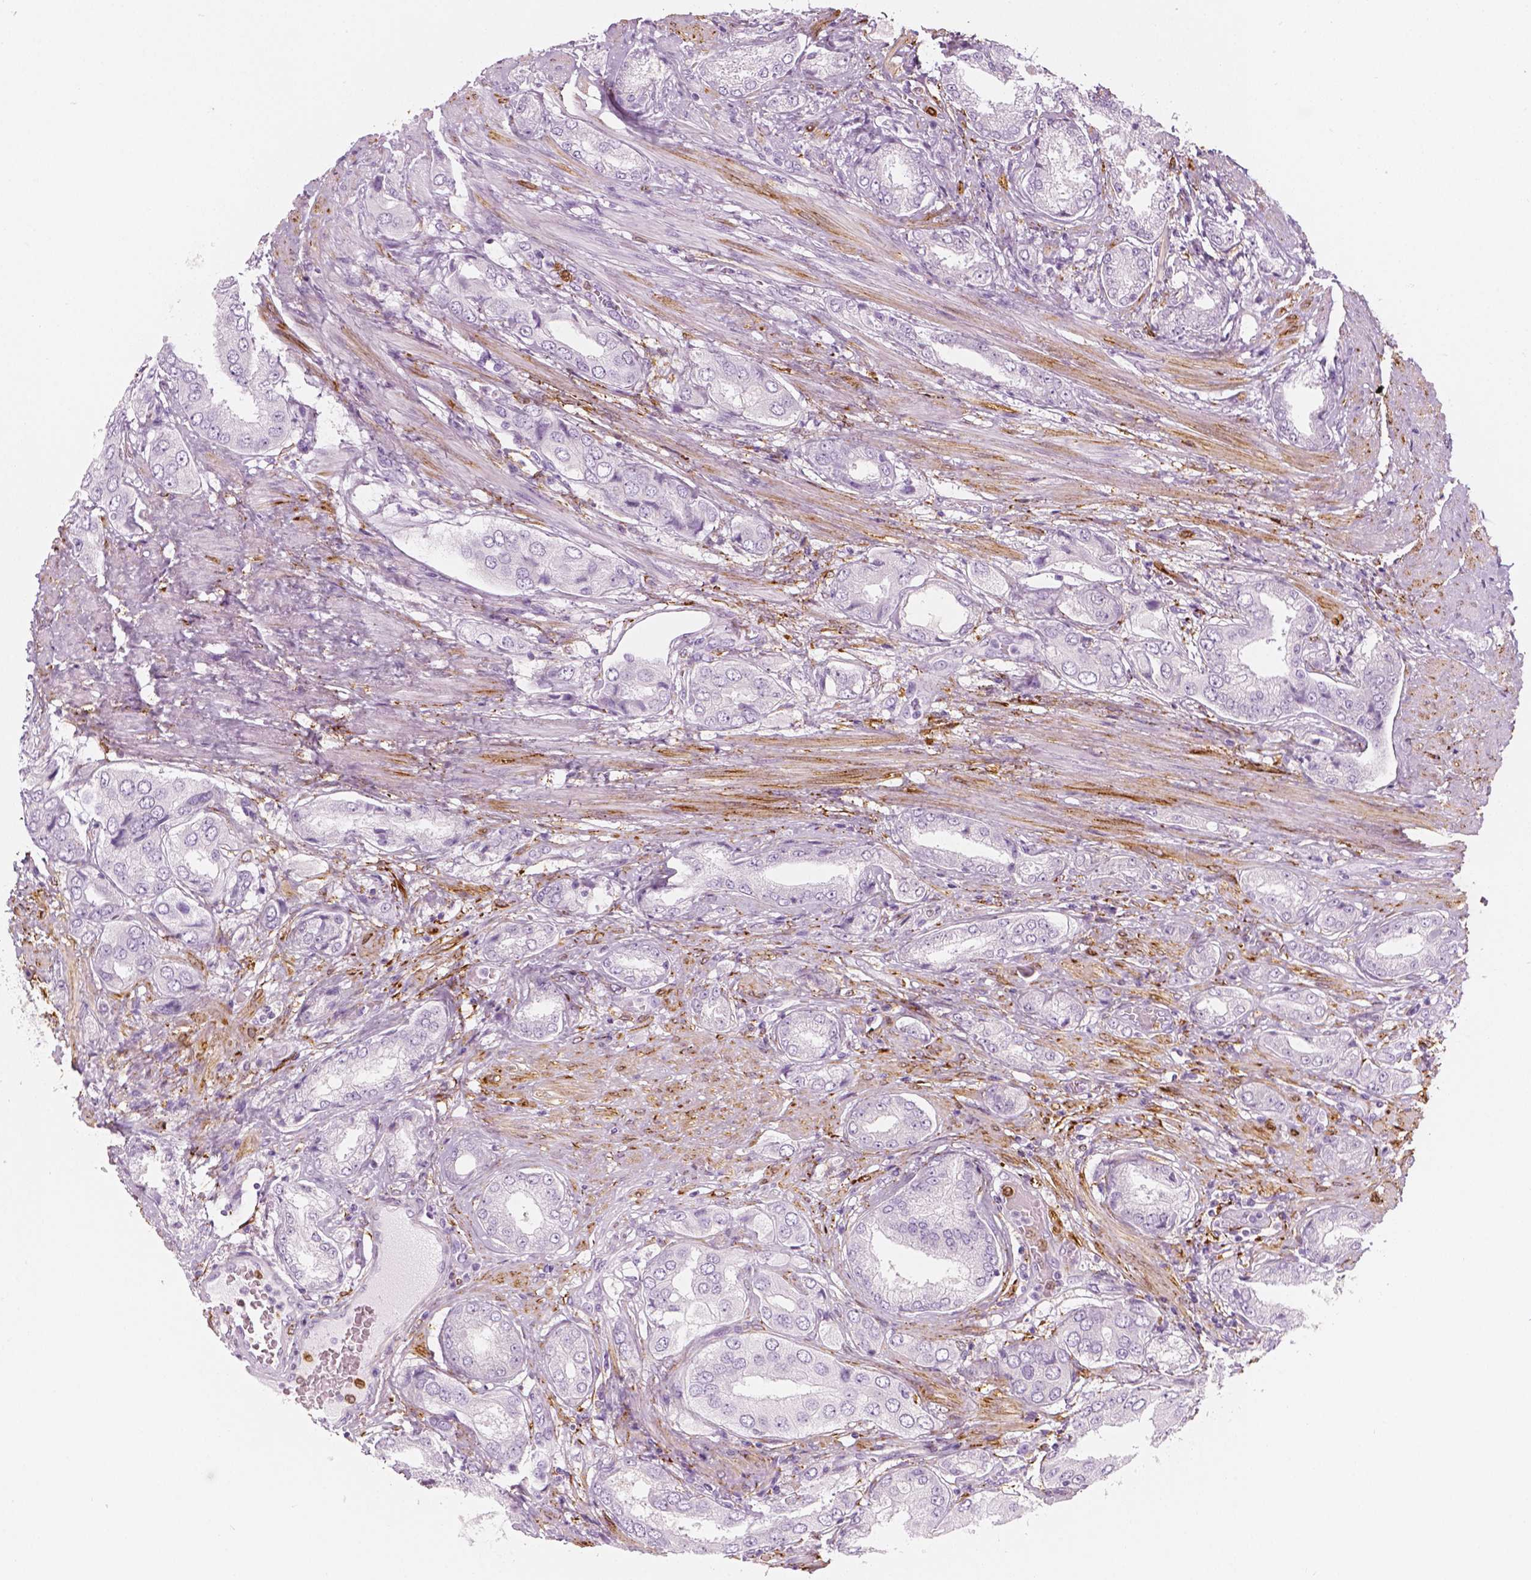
{"staining": {"intensity": "negative", "quantity": "none", "location": "none"}, "tissue": "prostate cancer", "cell_type": "Tumor cells", "image_type": "cancer", "snomed": [{"axis": "morphology", "description": "Adenocarcinoma, NOS"}, {"axis": "topography", "description": "Prostate"}], "caption": "Immunohistochemistry of human adenocarcinoma (prostate) demonstrates no positivity in tumor cells.", "gene": "CES1", "patient": {"sex": "male", "age": 63}}